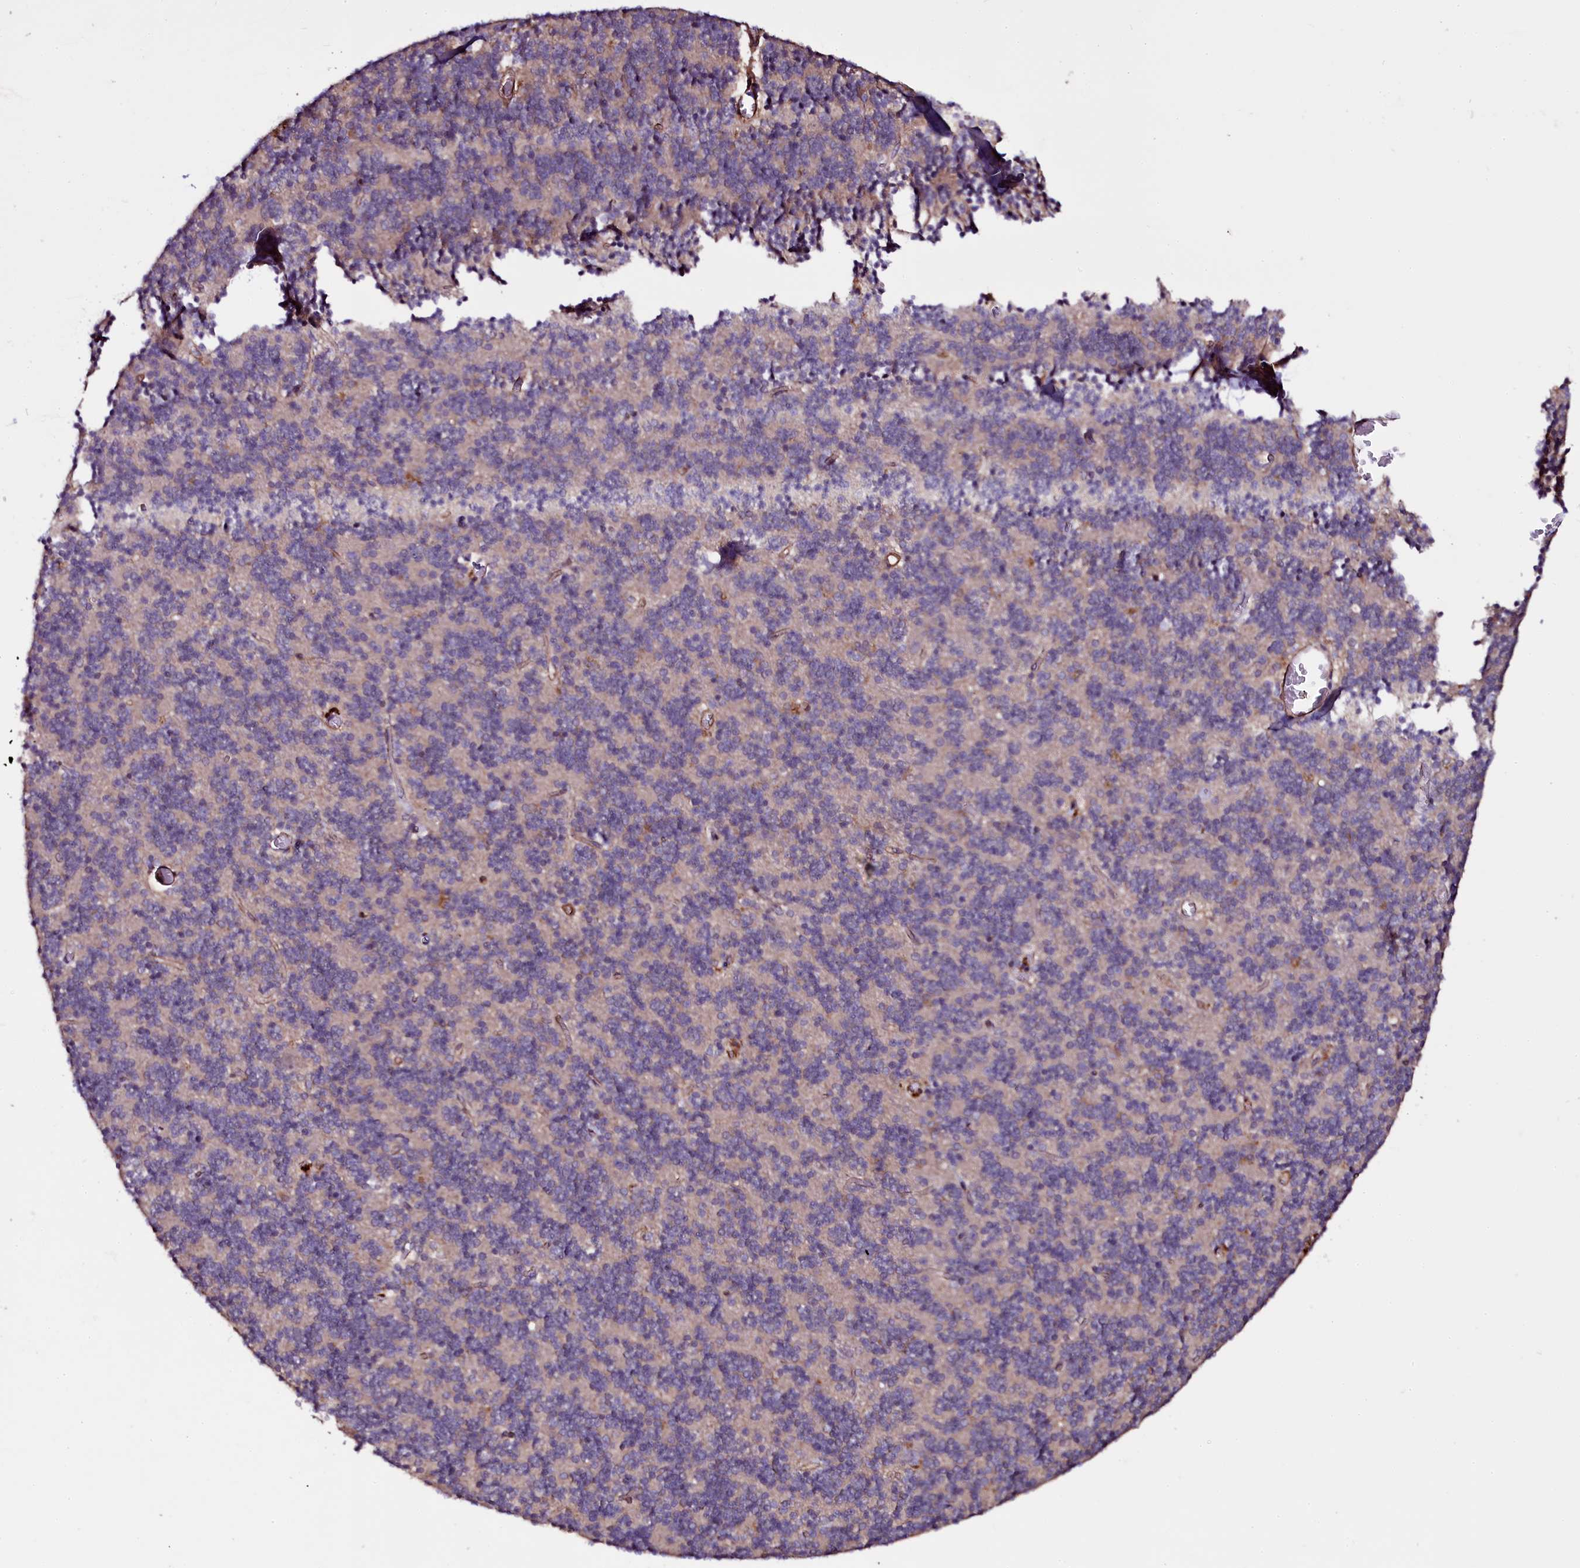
{"staining": {"intensity": "moderate", "quantity": "<25%", "location": "cytoplasmic/membranous"}, "tissue": "cerebellum", "cell_type": "Cells in granular layer", "image_type": "normal", "snomed": [{"axis": "morphology", "description": "Normal tissue, NOS"}, {"axis": "topography", "description": "Cerebellum"}], "caption": "Immunohistochemical staining of benign cerebellum displays <25% levels of moderate cytoplasmic/membranous protein expression in about <25% of cells in granular layer.", "gene": "MEX3C", "patient": {"sex": "male", "age": 54}}